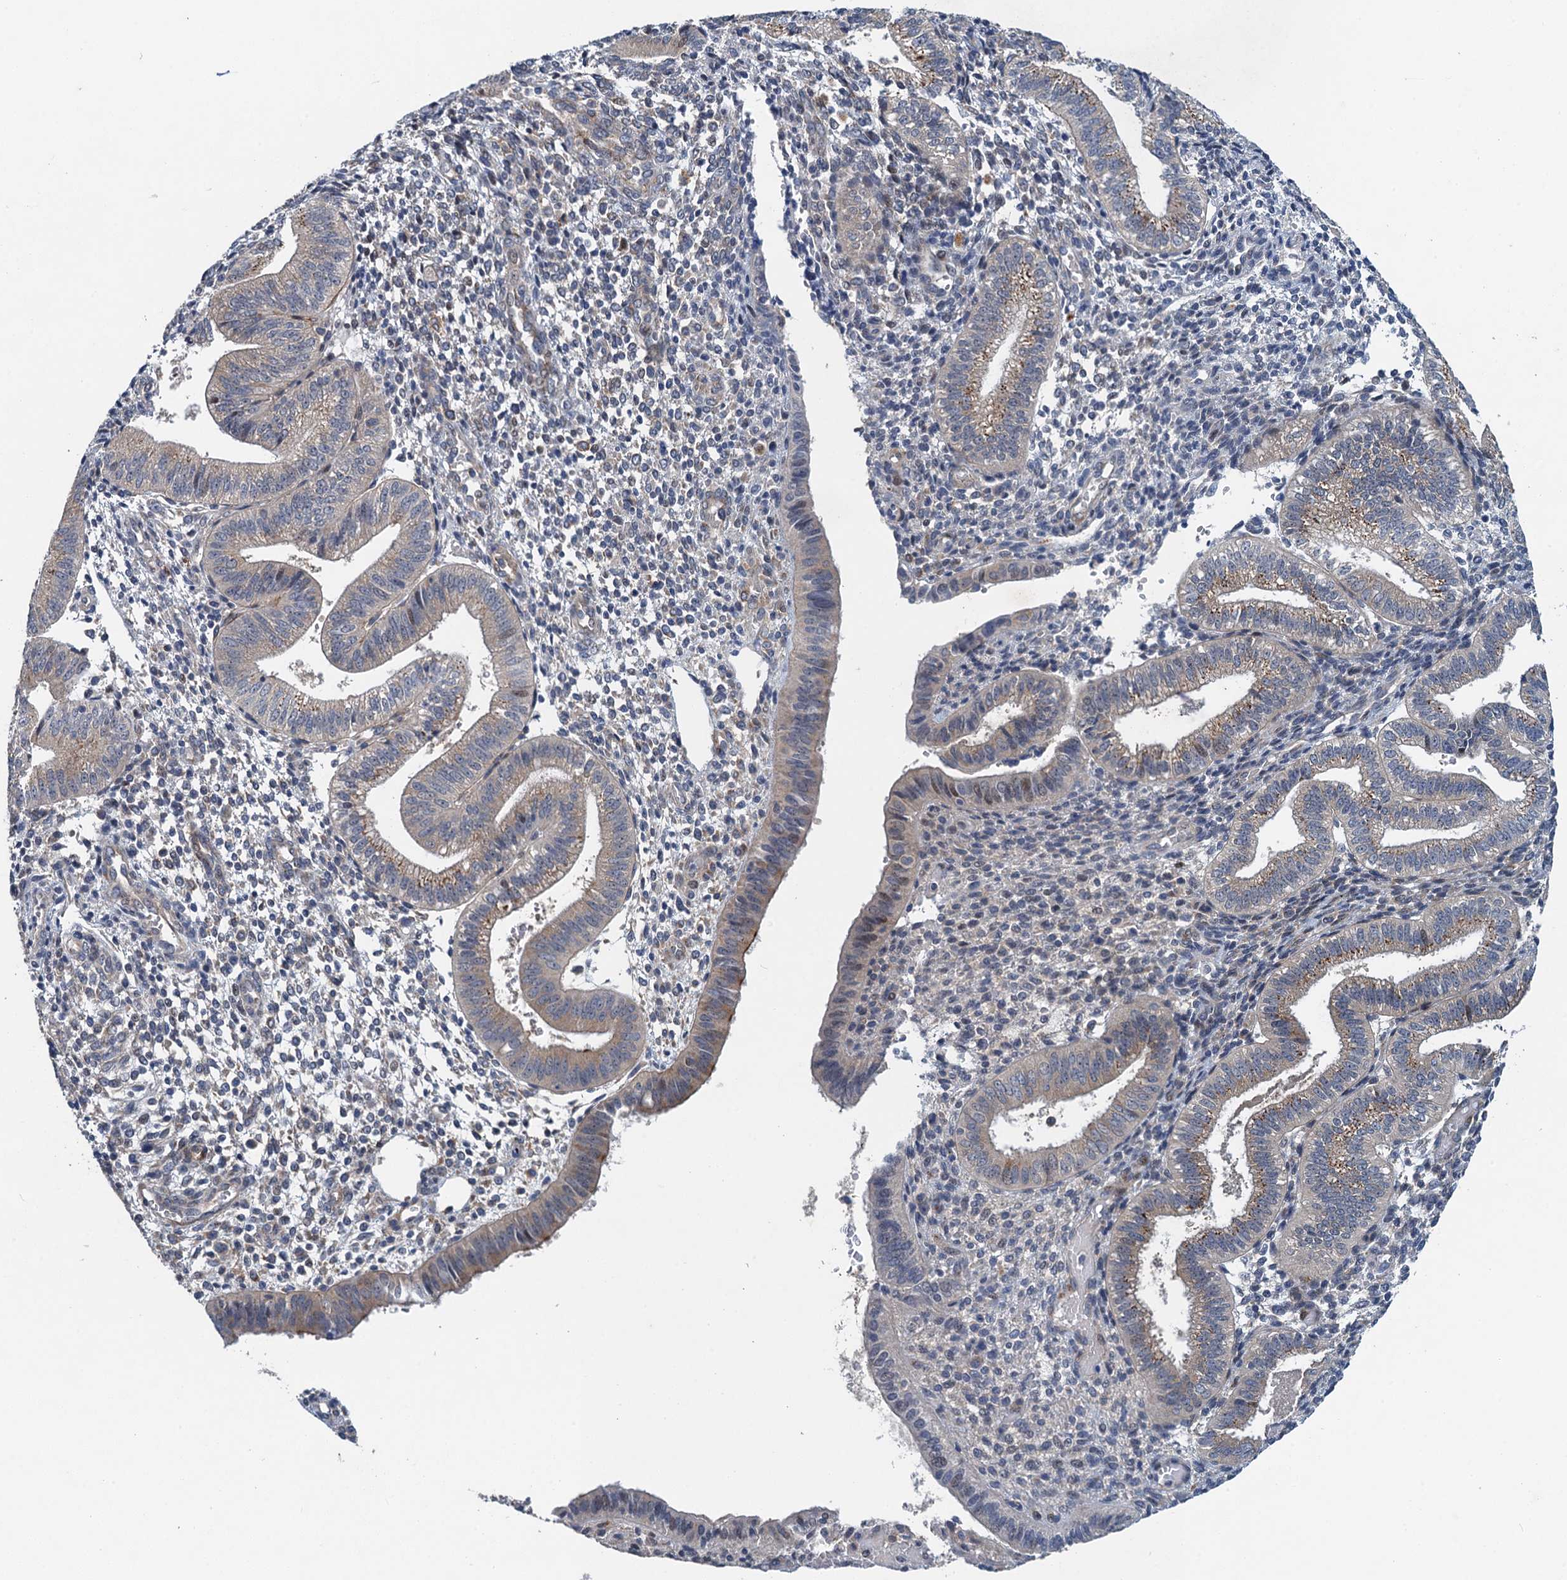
{"staining": {"intensity": "negative", "quantity": "none", "location": "none"}, "tissue": "endometrium", "cell_type": "Cells in endometrial stroma", "image_type": "normal", "snomed": [{"axis": "morphology", "description": "Normal tissue, NOS"}, {"axis": "topography", "description": "Endometrium"}], "caption": "Immunohistochemistry photomicrograph of benign endometrium: endometrium stained with DAB demonstrates no significant protein positivity in cells in endometrial stroma.", "gene": "NBEA", "patient": {"sex": "female", "age": 34}}